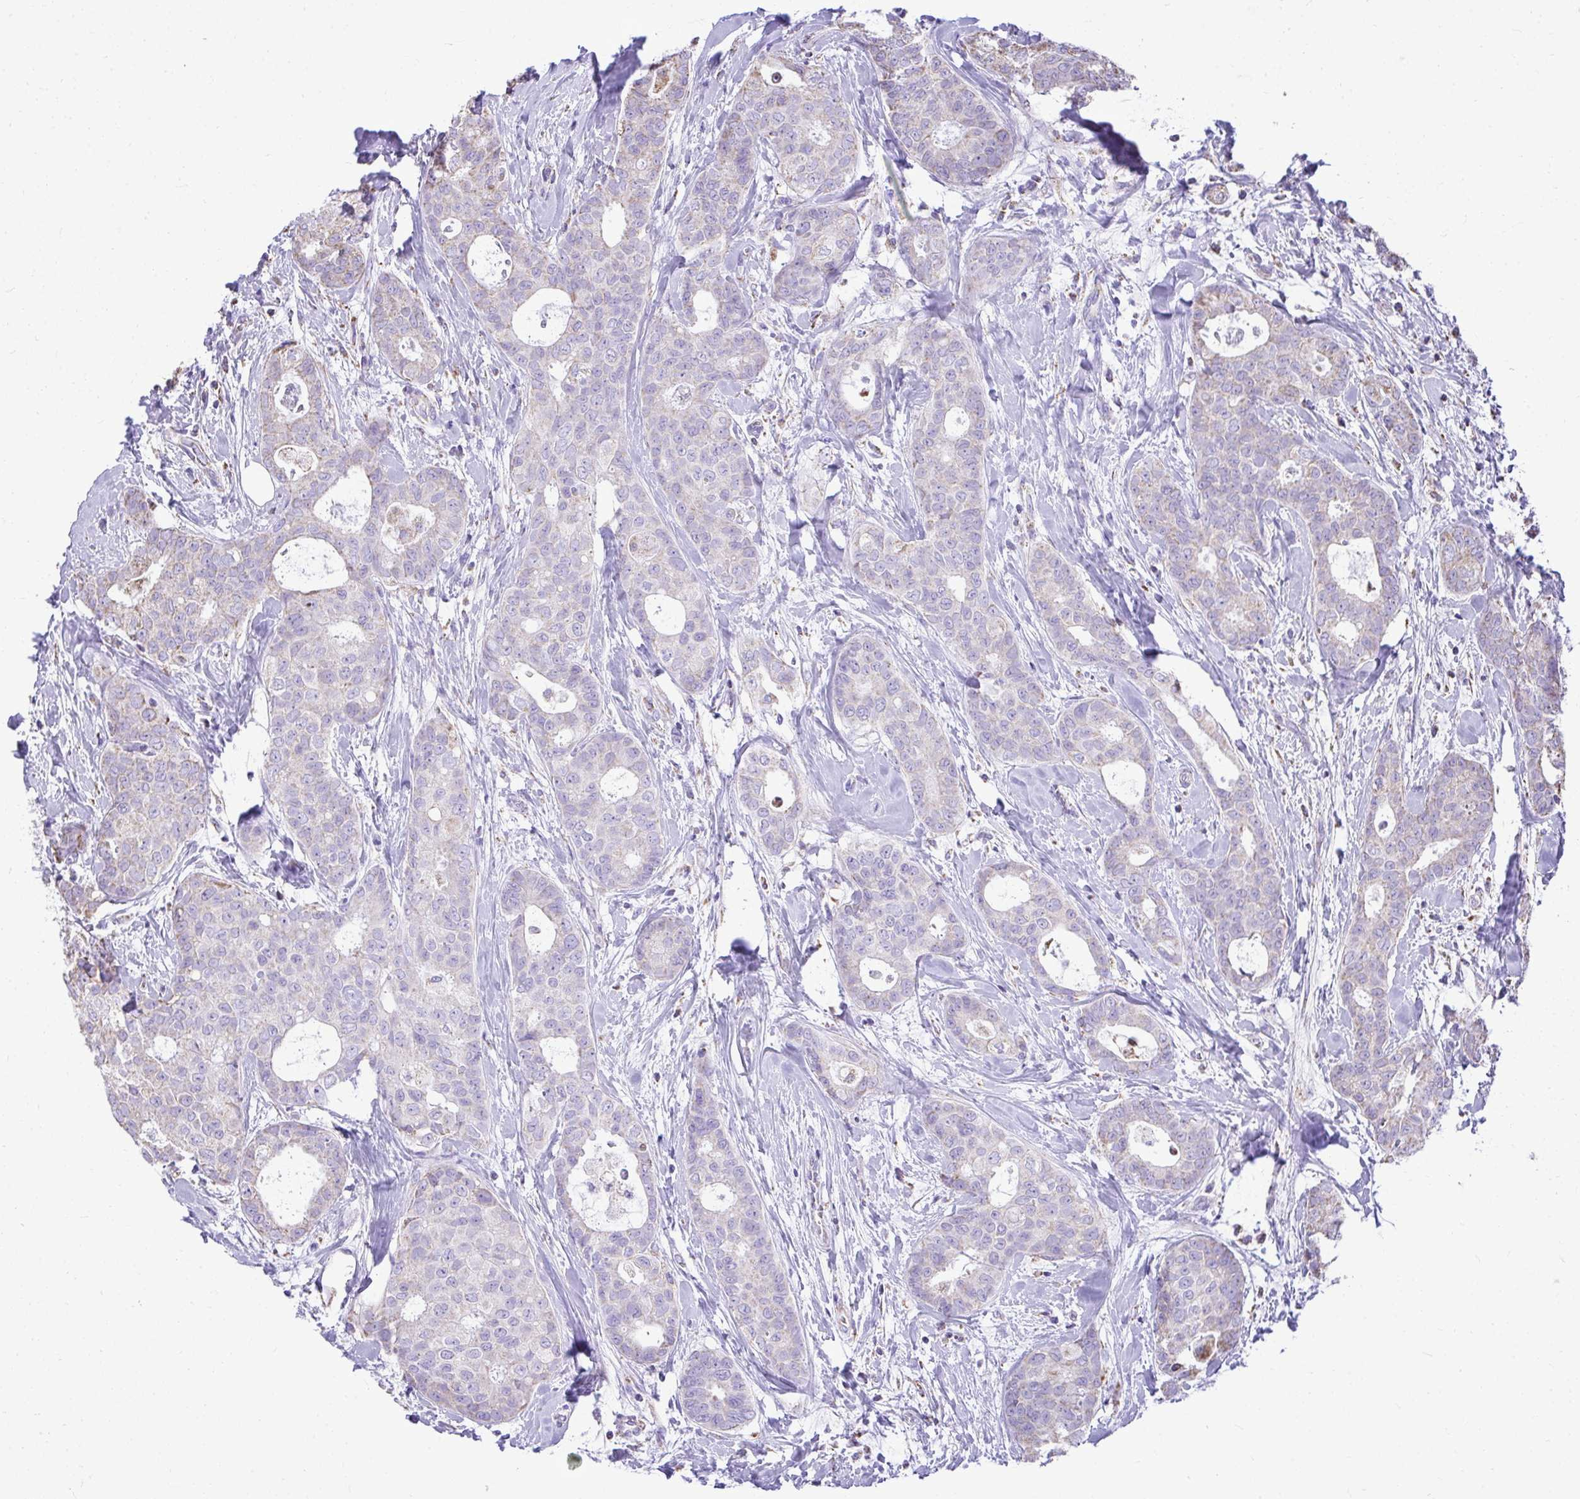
{"staining": {"intensity": "weak", "quantity": "<25%", "location": "cytoplasmic/membranous"}, "tissue": "breast cancer", "cell_type": "Tumor cells", "image_type": "cancer", "snomed": [{"axis": "morphology", "description": "Duct carcinoma"}, {"axis": "topography", "description": "Breast"}], "caption": "This photomicrograph is of invasive ductal carcinoma (breast) stained with IHC to label a protein in brown with the nuclei are counter-stained blue. There is no positivity in tumor cells.", "gene": "MPZL2", "patient": {"sex": "female", "age": 45}}